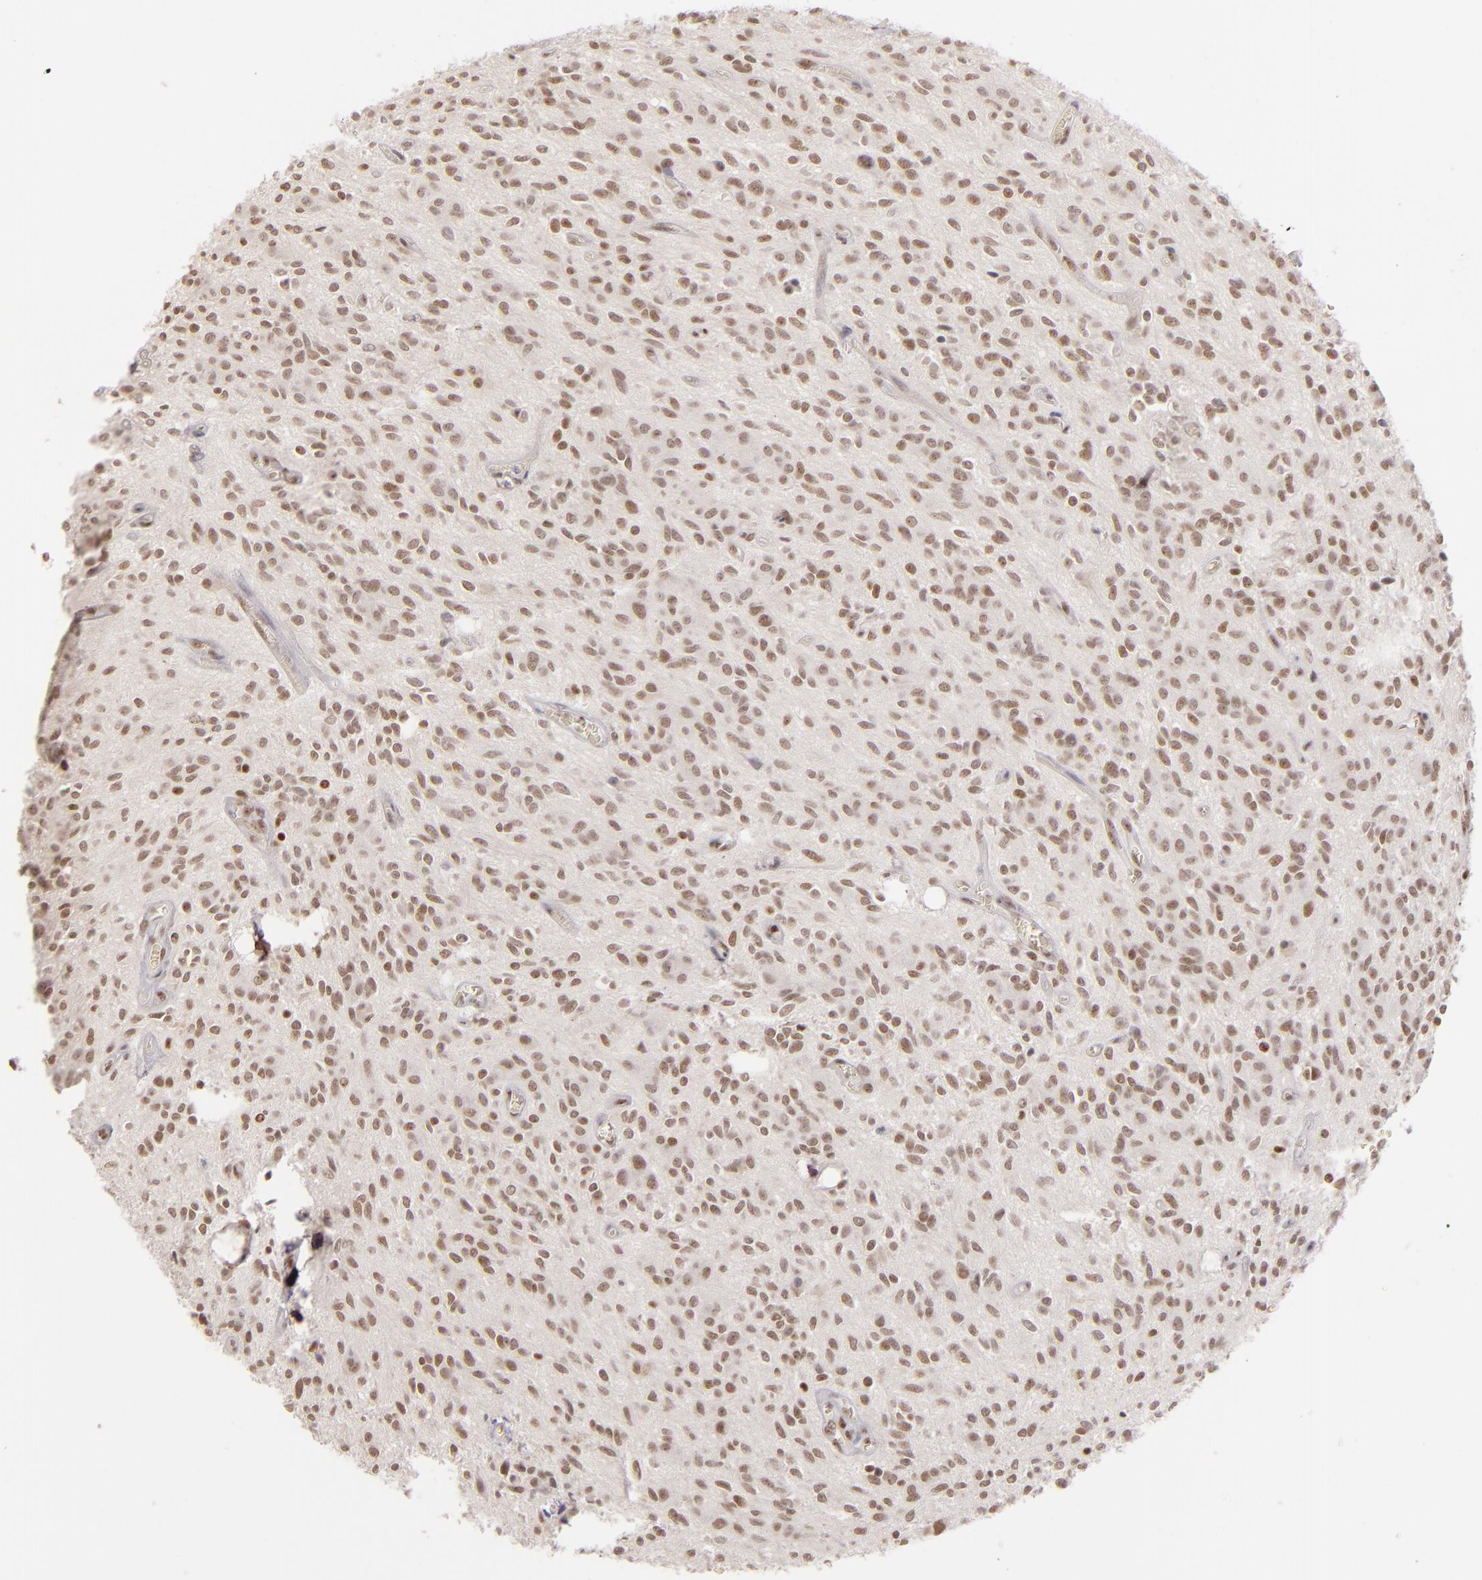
{"staining": {"intensity": "weak", "quantity": ">75%", "location": "nuclear"}, "tissue": "glioma", "cell_type": "Tumor cells", "image_type": "cancer", "snomed": [{"axis": "morphology", "description": "Glioma, malignant, Low grade"}, {"axis": "topography", "description": "Brain"}], "caption": "Tumor cells reveal low levels of weak nuclear positivity in approximately >75% of cells in low-grade glioma (malignant).", "gene": "DAXX", "patient": {"sex": "female", "age": 15}}